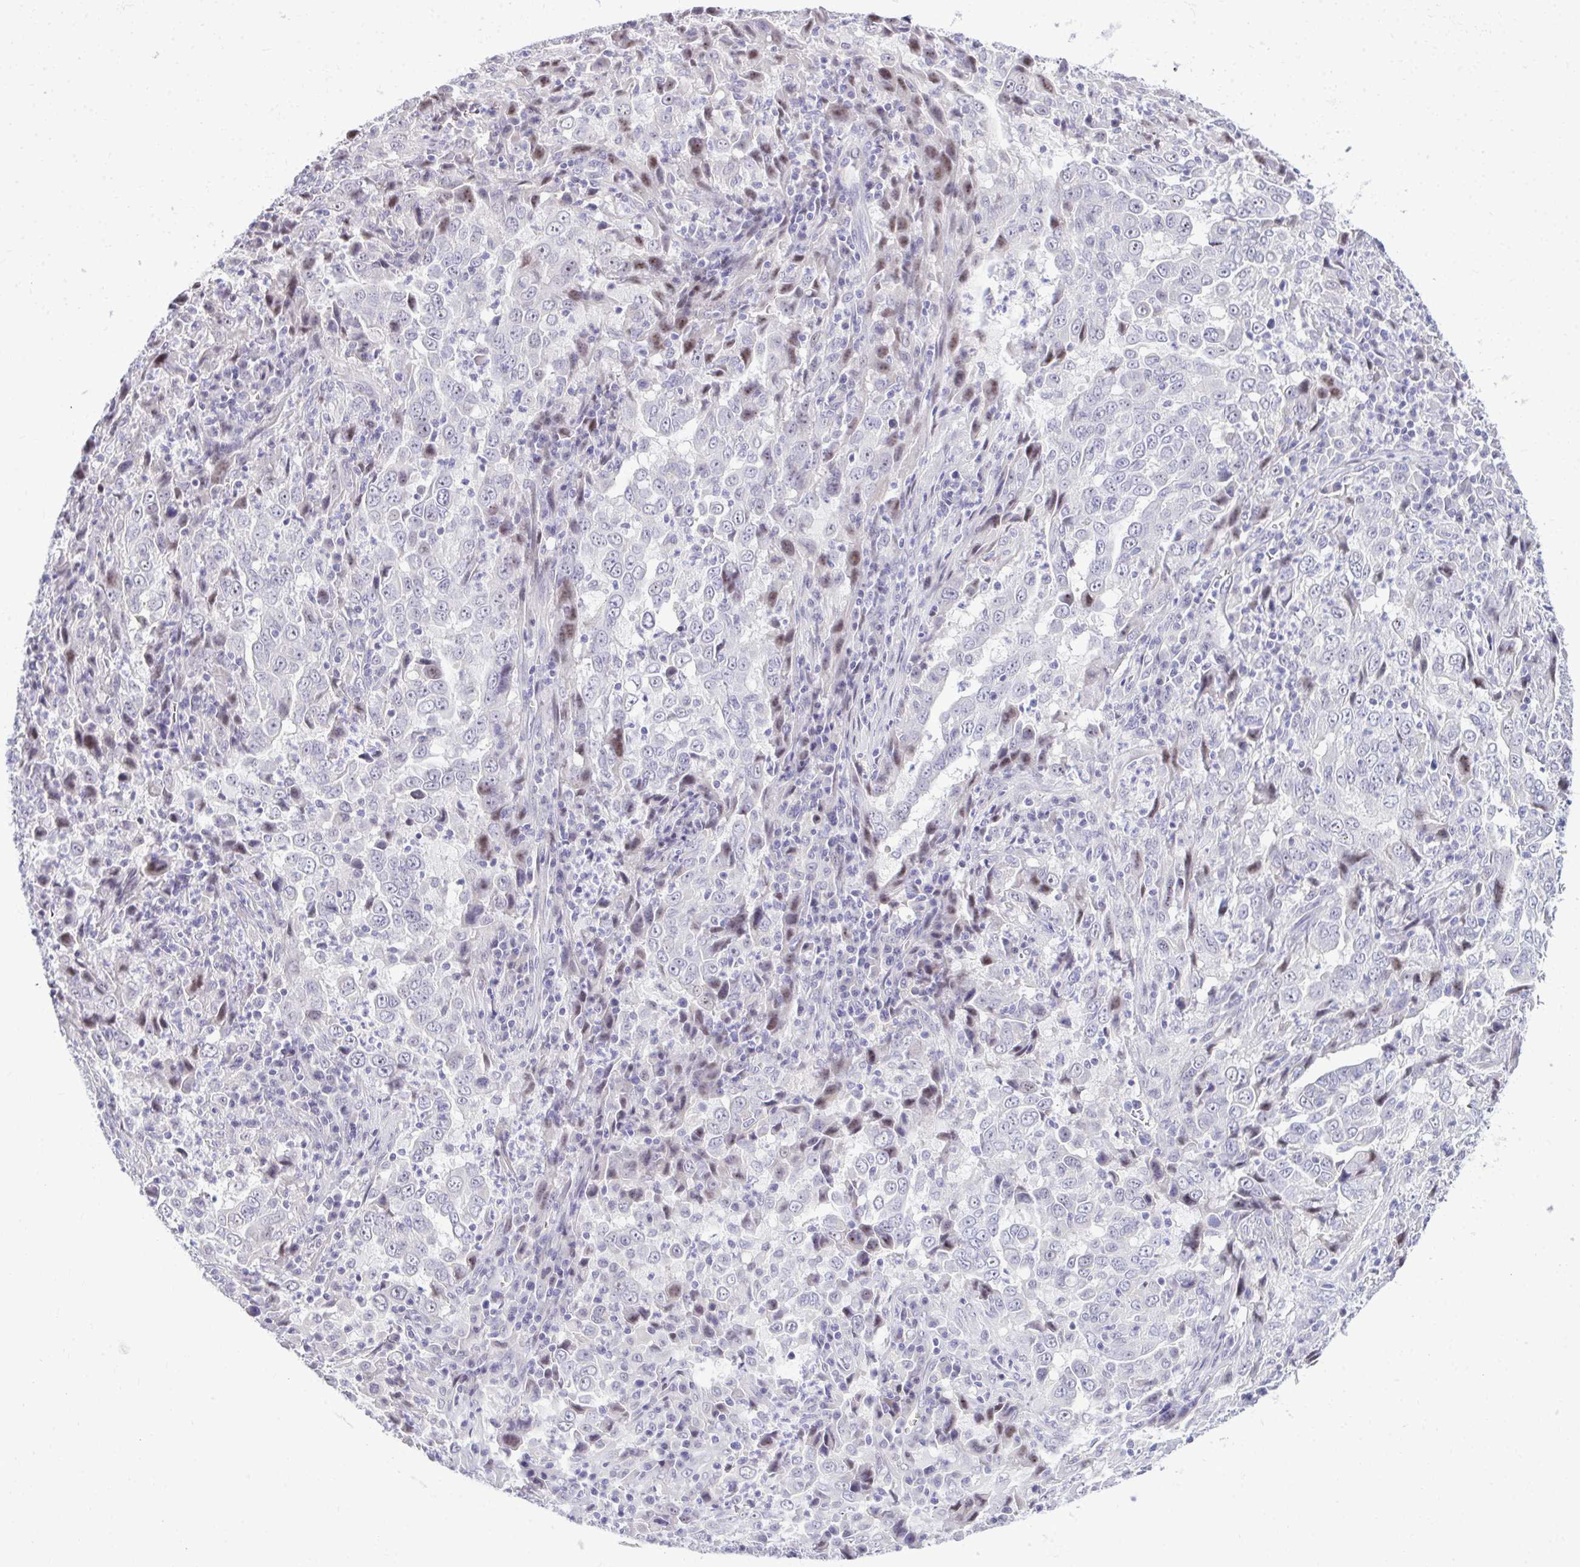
{"staining": {"intensity": "weak", "quantity": "<25%", "location": "nuclear"}, "tissue": "lung cancer", "cell_type": "Tumor cells", "image_type": "cancer", "snomed": [{"axis": "morphology", "description": "Adenocarcinoma, NOS"}, {"axis": "topography", "description": "Lung"}], "caption": "A high-resolution photomicrograph shows IHC staining of adenocarcinoma (lung), which shows no significant staining in tumor cells.", "gene": "EID3", "patient": {"sex": "male", "age": 67}}